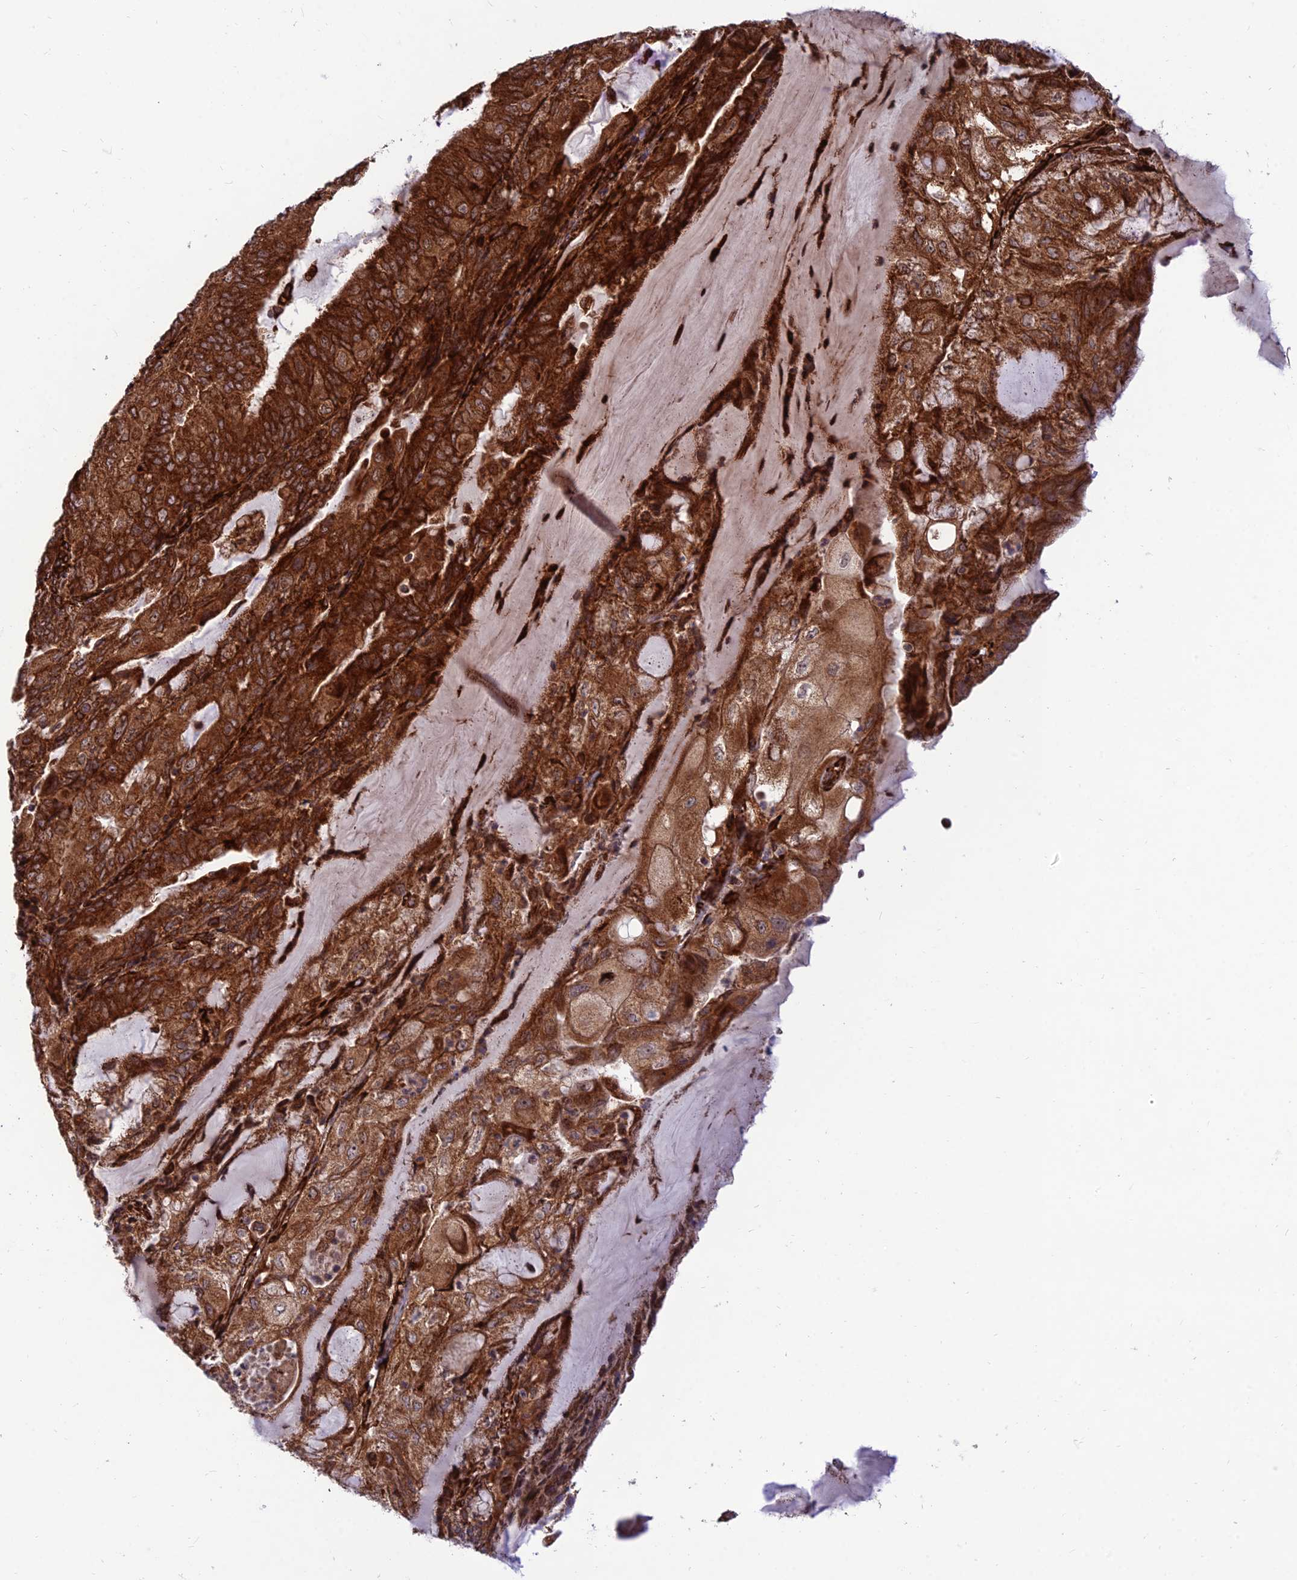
{"staining": {"intensity": "strong", "quantity": ">75%", "location": "cytoplasmic/membranous"}, "tissue": "endometrial cancer", "cell_type": "Tumor cells", "image_type": "cancer", "snomed": [{"axis": "morphology", "description": "Adenocarcinoma, NOS"}, {"axis": "topography", "description": "Endometrium"}], "caption": "Endometrial cancer (adenocarcinoma) stained with a protein marker shows strong staining in tumor cells.", "gene": "CRTAP", "patient": {"sex": "female", "age": 81}}